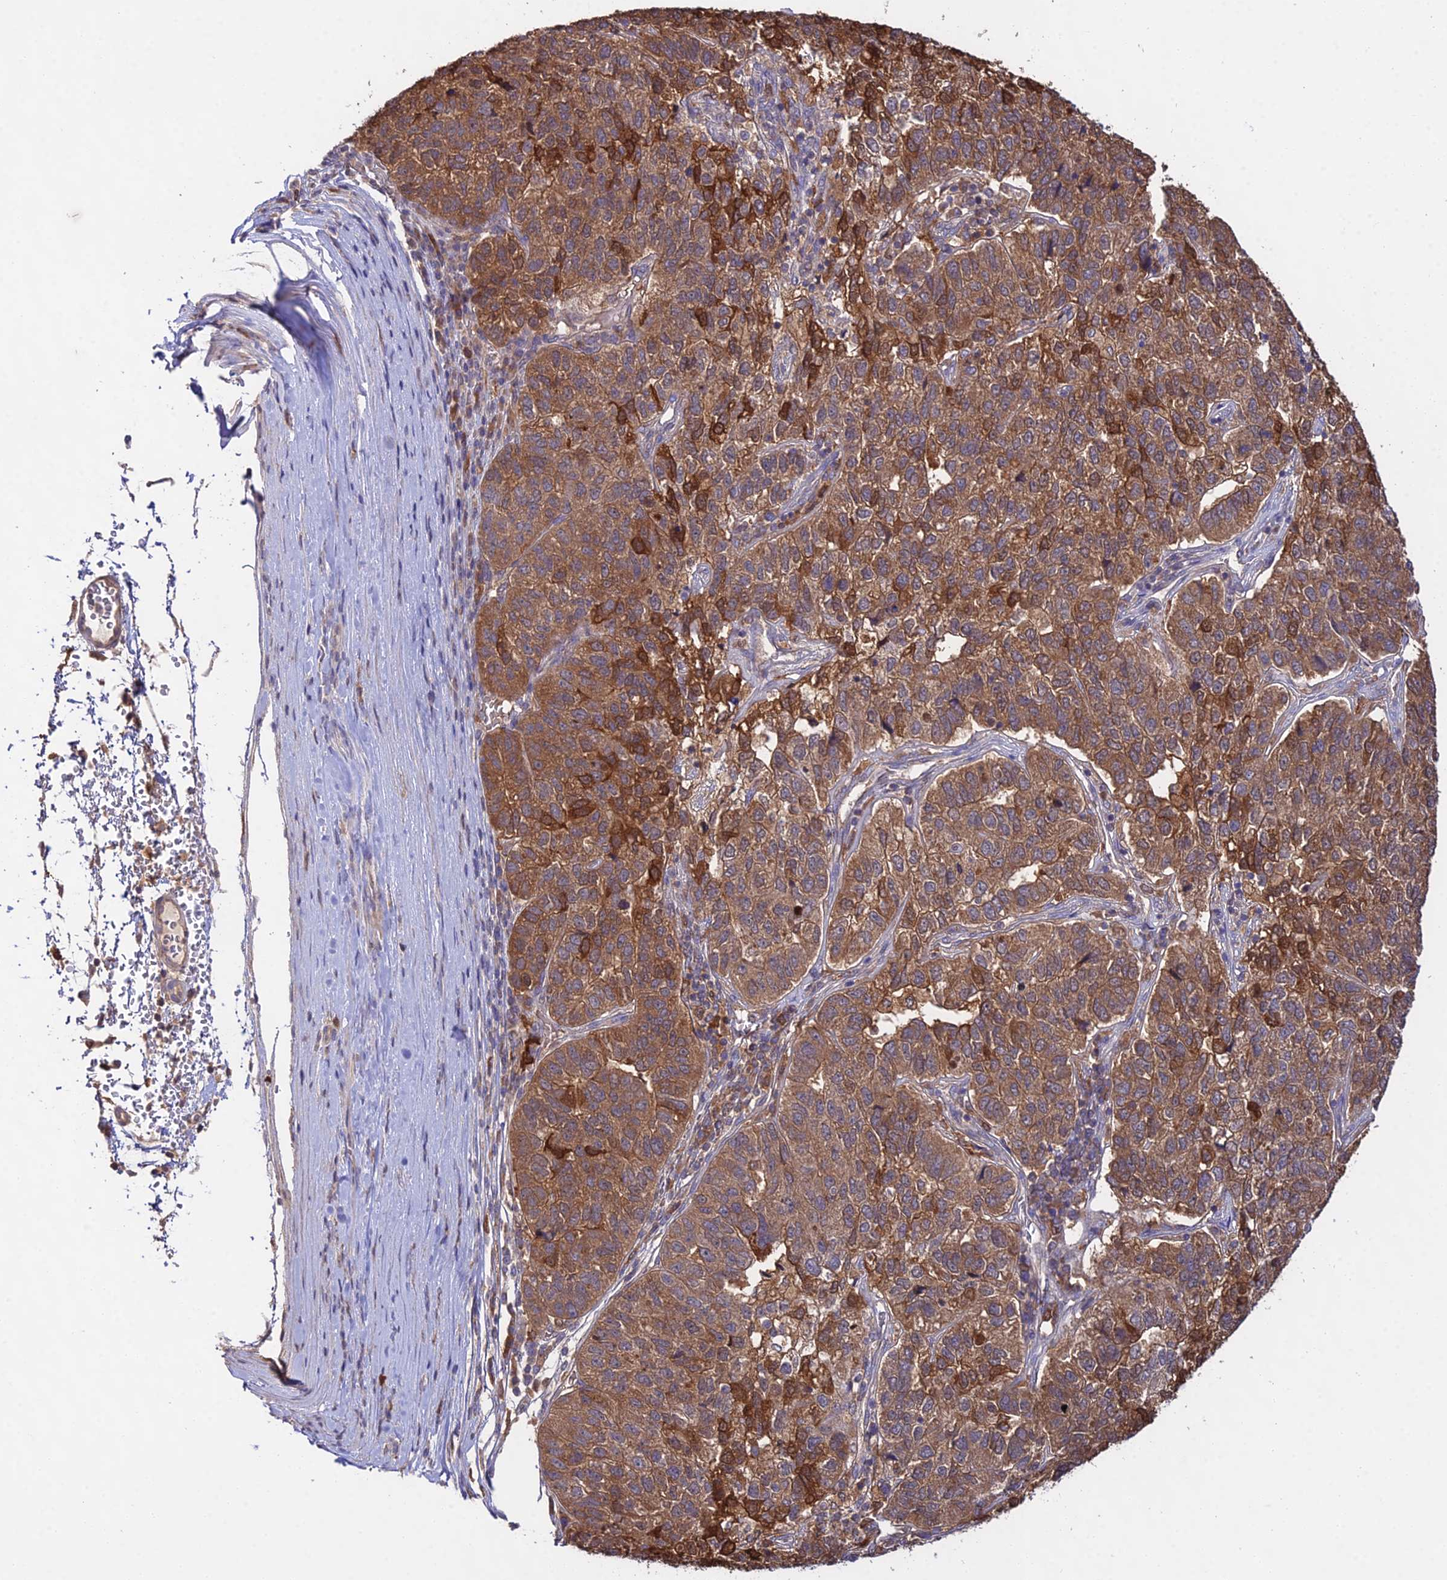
{"staining": {"intensity": "strong", "quantity": ">75%", "location": "cytoplasmic/membranous"}, "tissue": "pancreatic cancer", "cell_type": "Tumor cells", "image_type": "cancer", "snomed": [{"axis": "morphology", "description": "Adenocarcinoma, NOS"}, {"axis": "topography", "description": "Pancreas"}], "caption": "A high amount of strong cytoplasmic/membranous staining is present in about >75% of tumor cells in pancreatic cancer (adenocarcinoma) tissue.", "gene": "FBP1", "patient": {"sex": "female", "age": 61}}